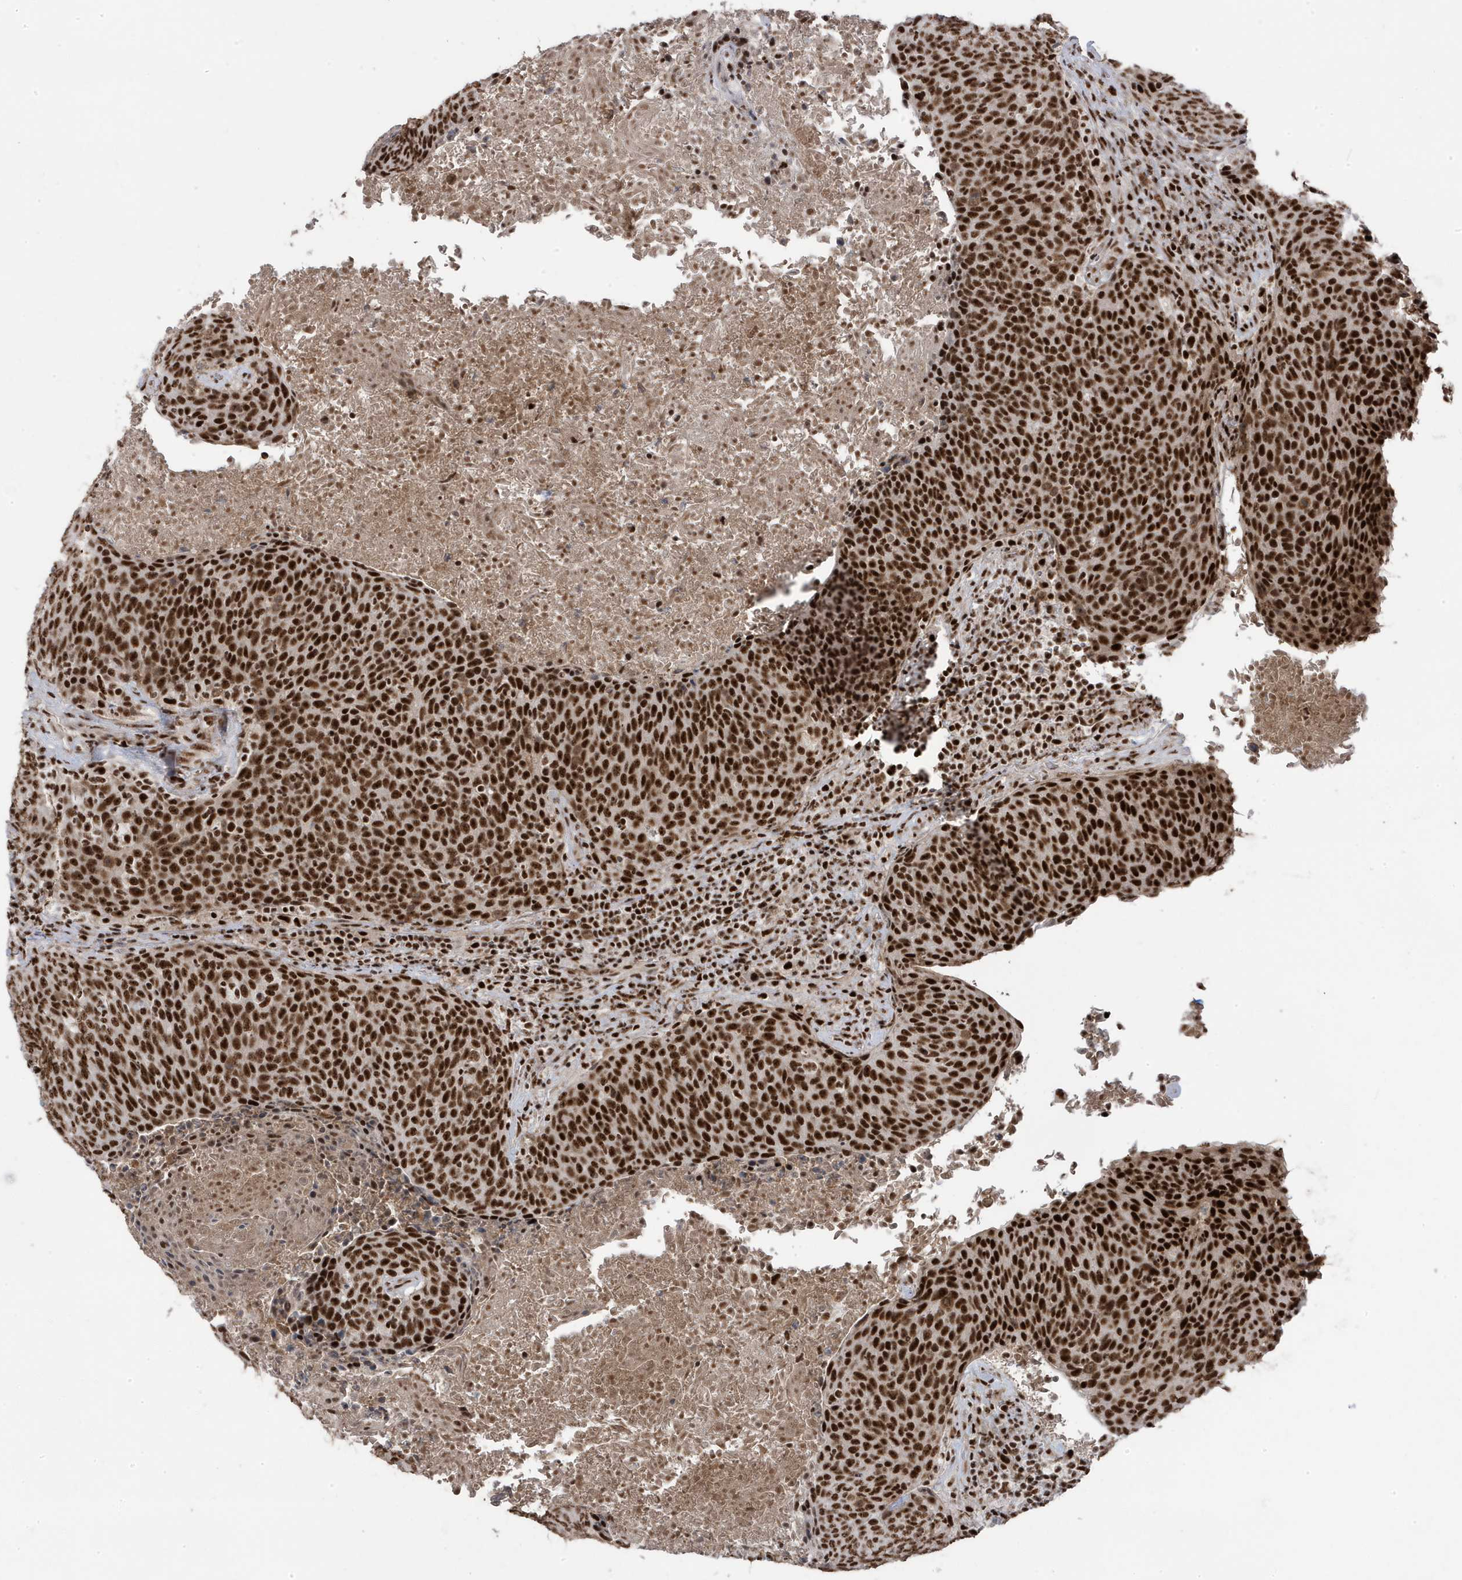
{"staining": {"intensity": "strong", "quantity": ">75%", "location": "nuclear"}, "tissue": "head and neck cancer", "cell_type": "Tumor cells", "image_type": "cancer", "snomed": [{"axis": "morphology", "description": "Squamous cell carcinoma, NOS"}, {"axis": "morphology", "description": "Squamous cell carcinoma, metastatic, NOS"}, {"axis": "topography", "description": "Lymph node"}, {"axis": "topography", "description": "Head-Neck"}], "caption": "Protein expression analysis of human head and neck cancer reveals strong nuclear positivity in approximately >75% of tumor cells.", "gene": "MTREX", "patient": {"sex": "male", "age": 62}}